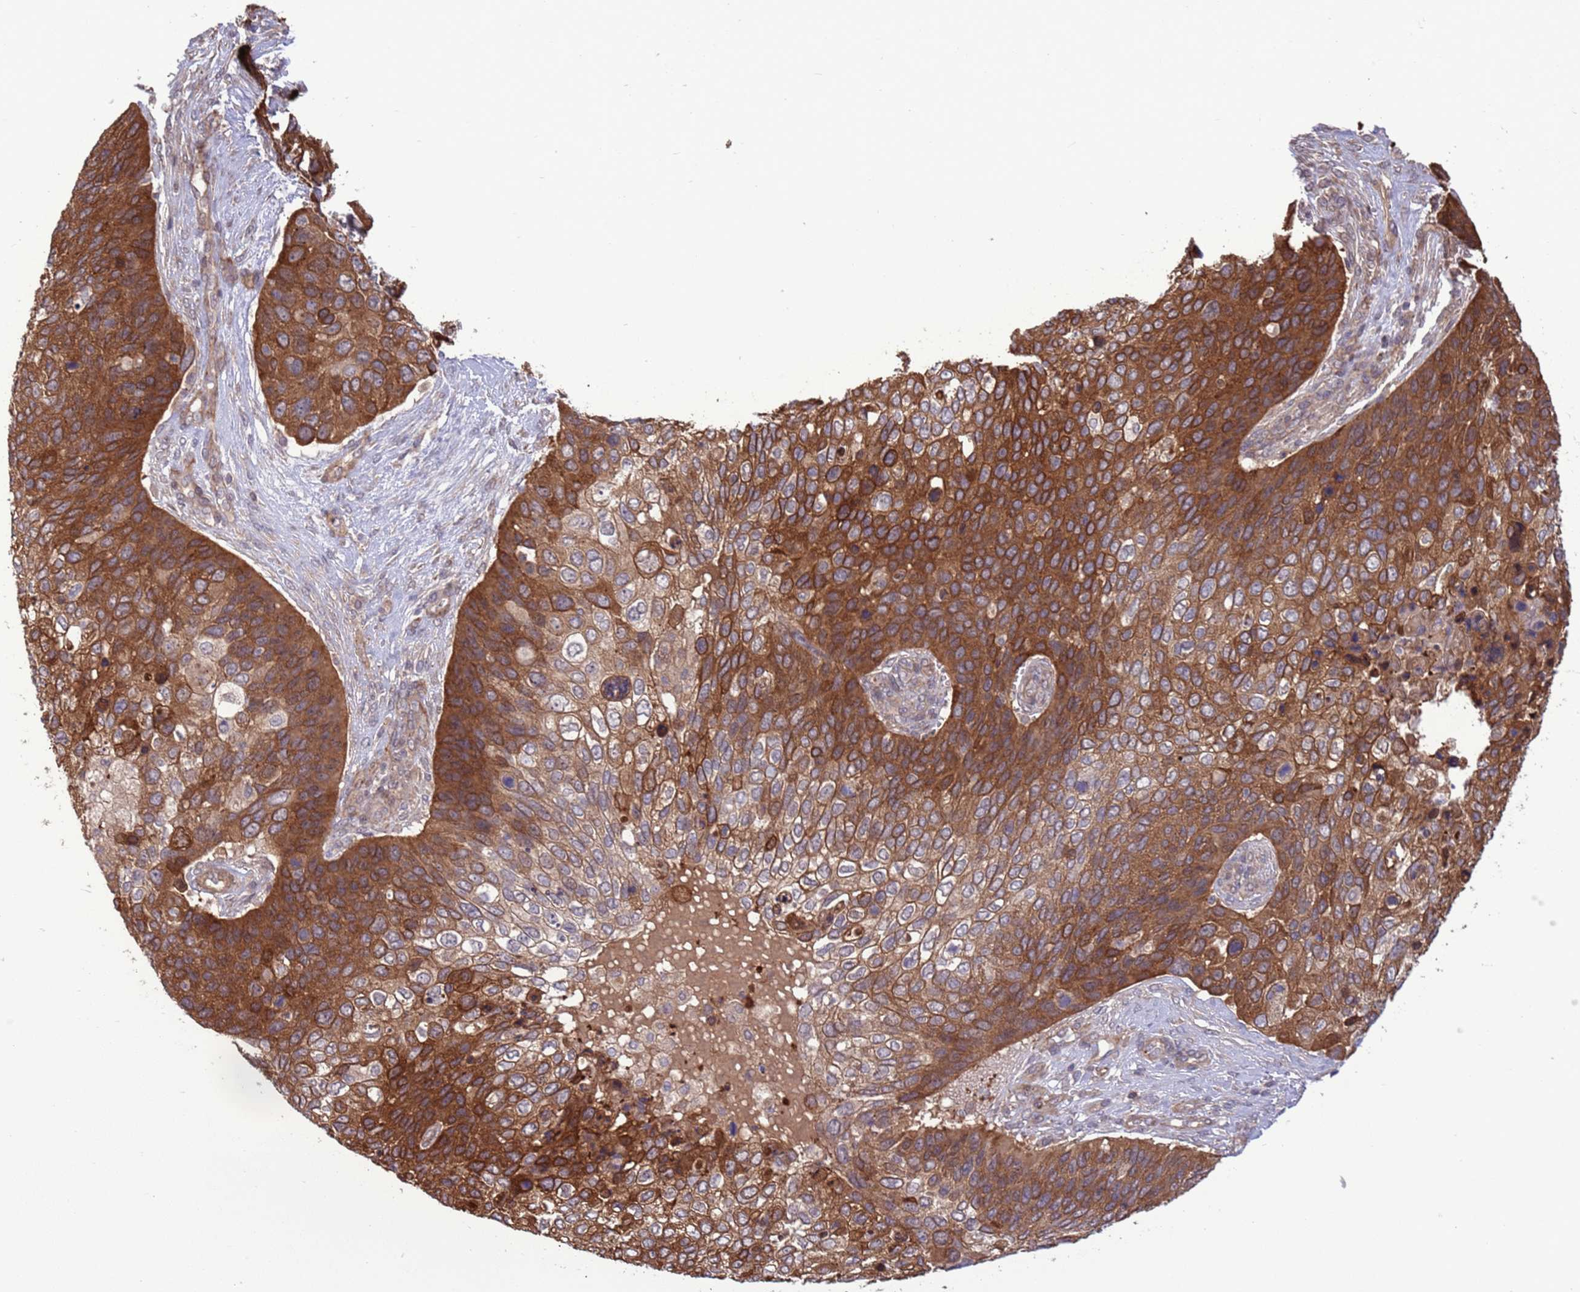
{"staining": {"intensity": "strong", "quantity": ">75%", "location": "cytoplasmic/membranous"}, "tissue": "skin cancer", "cell_type": "Tumor cells", "image_type": "cancer", "snomed": [{"axis": "morphology", "description": "Basal cell carcinoma"}, {"axis": "topography", "description": "Skin"}], "caption": "Approximately >75% of tumor cells in human basal cell carcinoma (skin) reveal strong cytoplasmic/membranous protein staining as visualized by brown immunohistochemical staining.", "gene": "GJA10", "patient": {"sex": "female", "age": 74}}